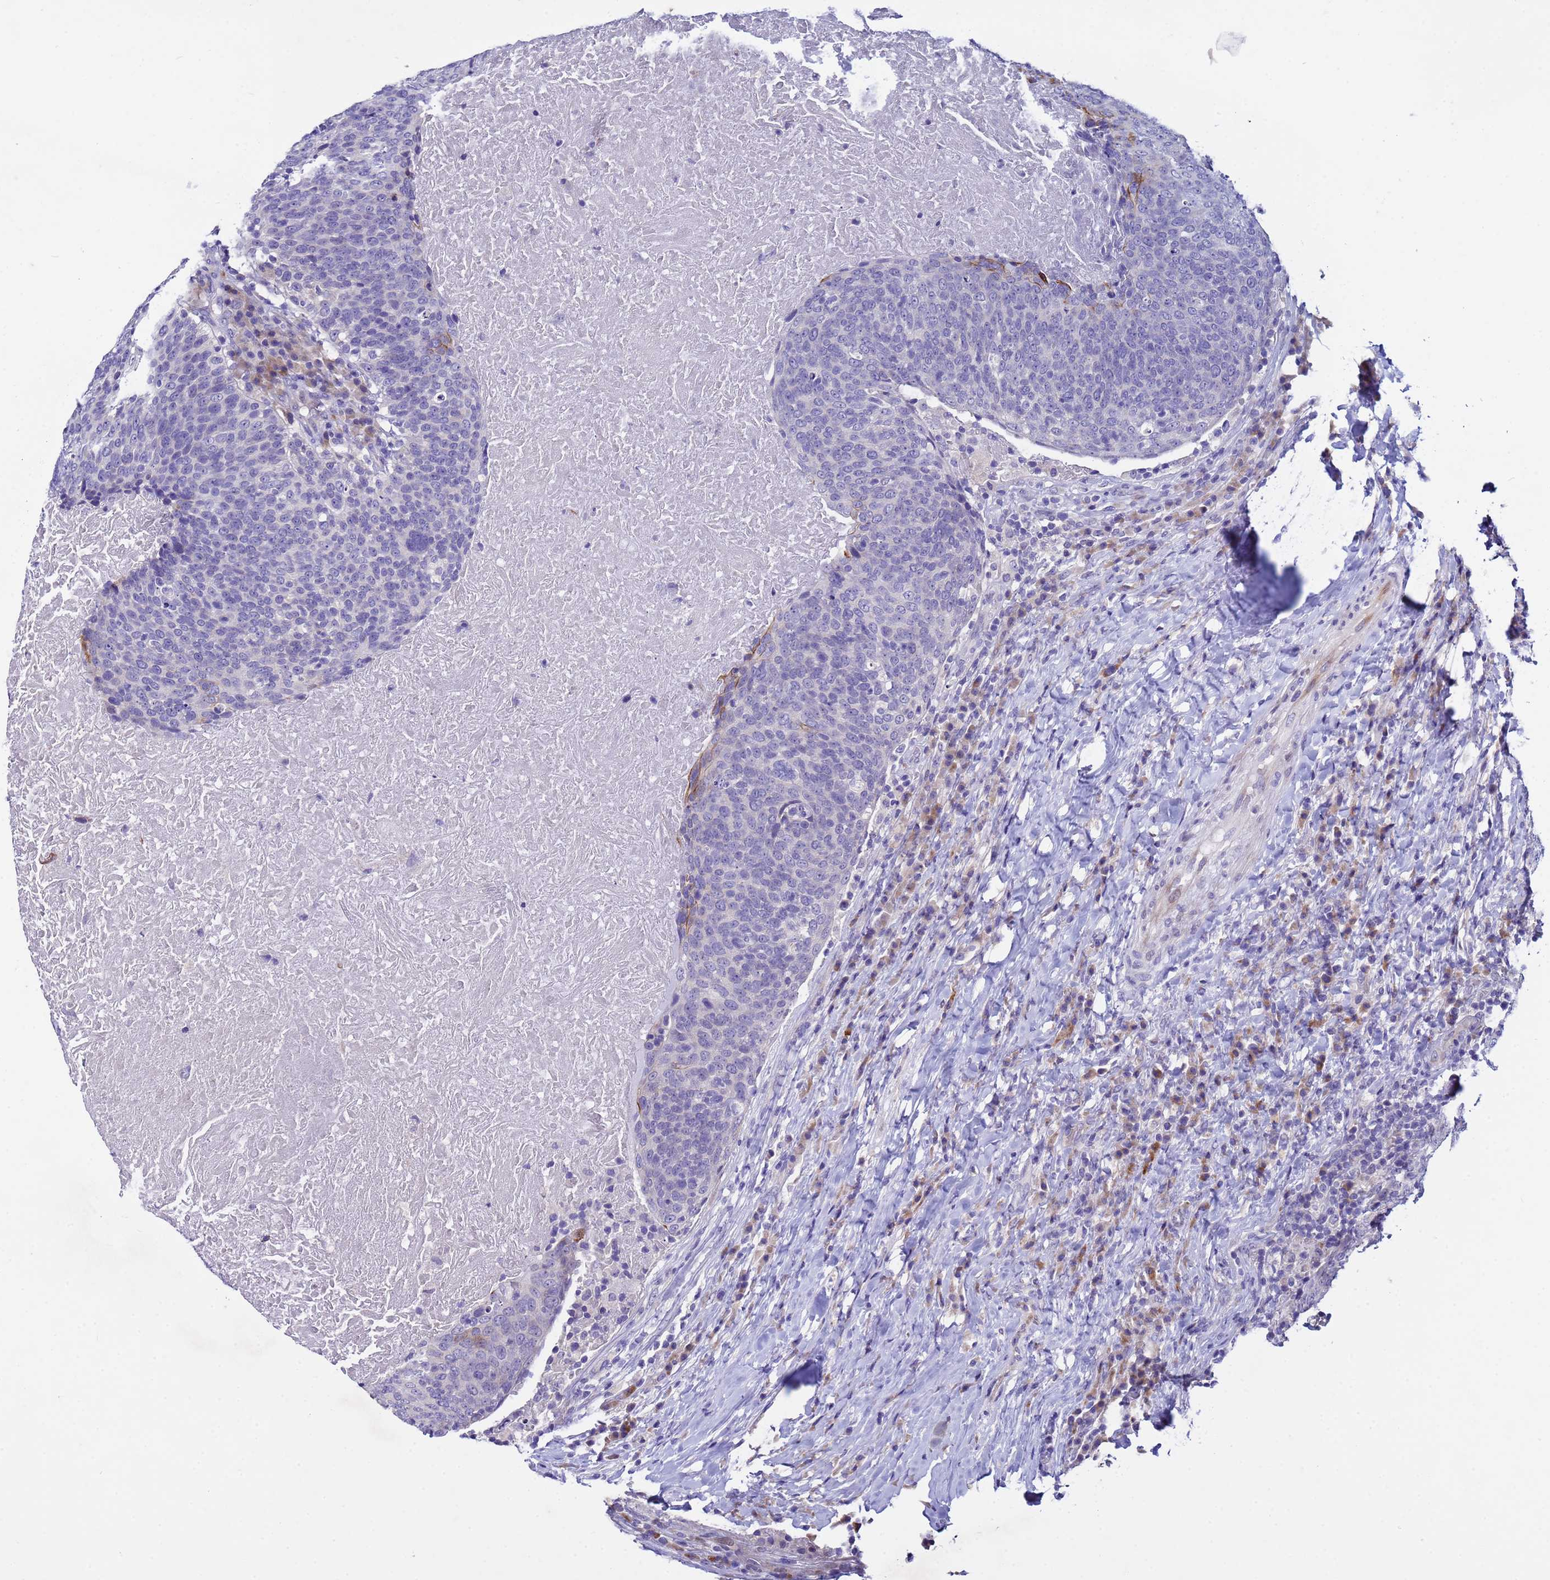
{"staining": {"intensity": "negative", "quantity": "none", "location": "none"}, "tissue": "head and neck cancer", "cell_type": "Tumor cells", "image_type": "cancer", "snomed": [{"axis": "morphology", "description": "Squamous cell carcinoma, NOS"}, {"axis": "morphology", "description": "Squamous cell carcinoma, metastatic, NOS"}, {"axis": "topography", "description": "Lymph node"}, {"axis": "topography", "description": "Head-Neck"}], "caption": "IHC histopathology image of human head and neck cancer (squamous cell carcinoma) stained for a protein (brown), which displays no positivity in tumor cells. The staining was performed using DAB (3,3'-diaminobenzidine) to visualize the protein expression in brown, while the nuclei were stained in blue with hematoxylin (Magnification: 20x).", "gene": "IGSF11", "patient": {"sex": "male", "age": 62}}